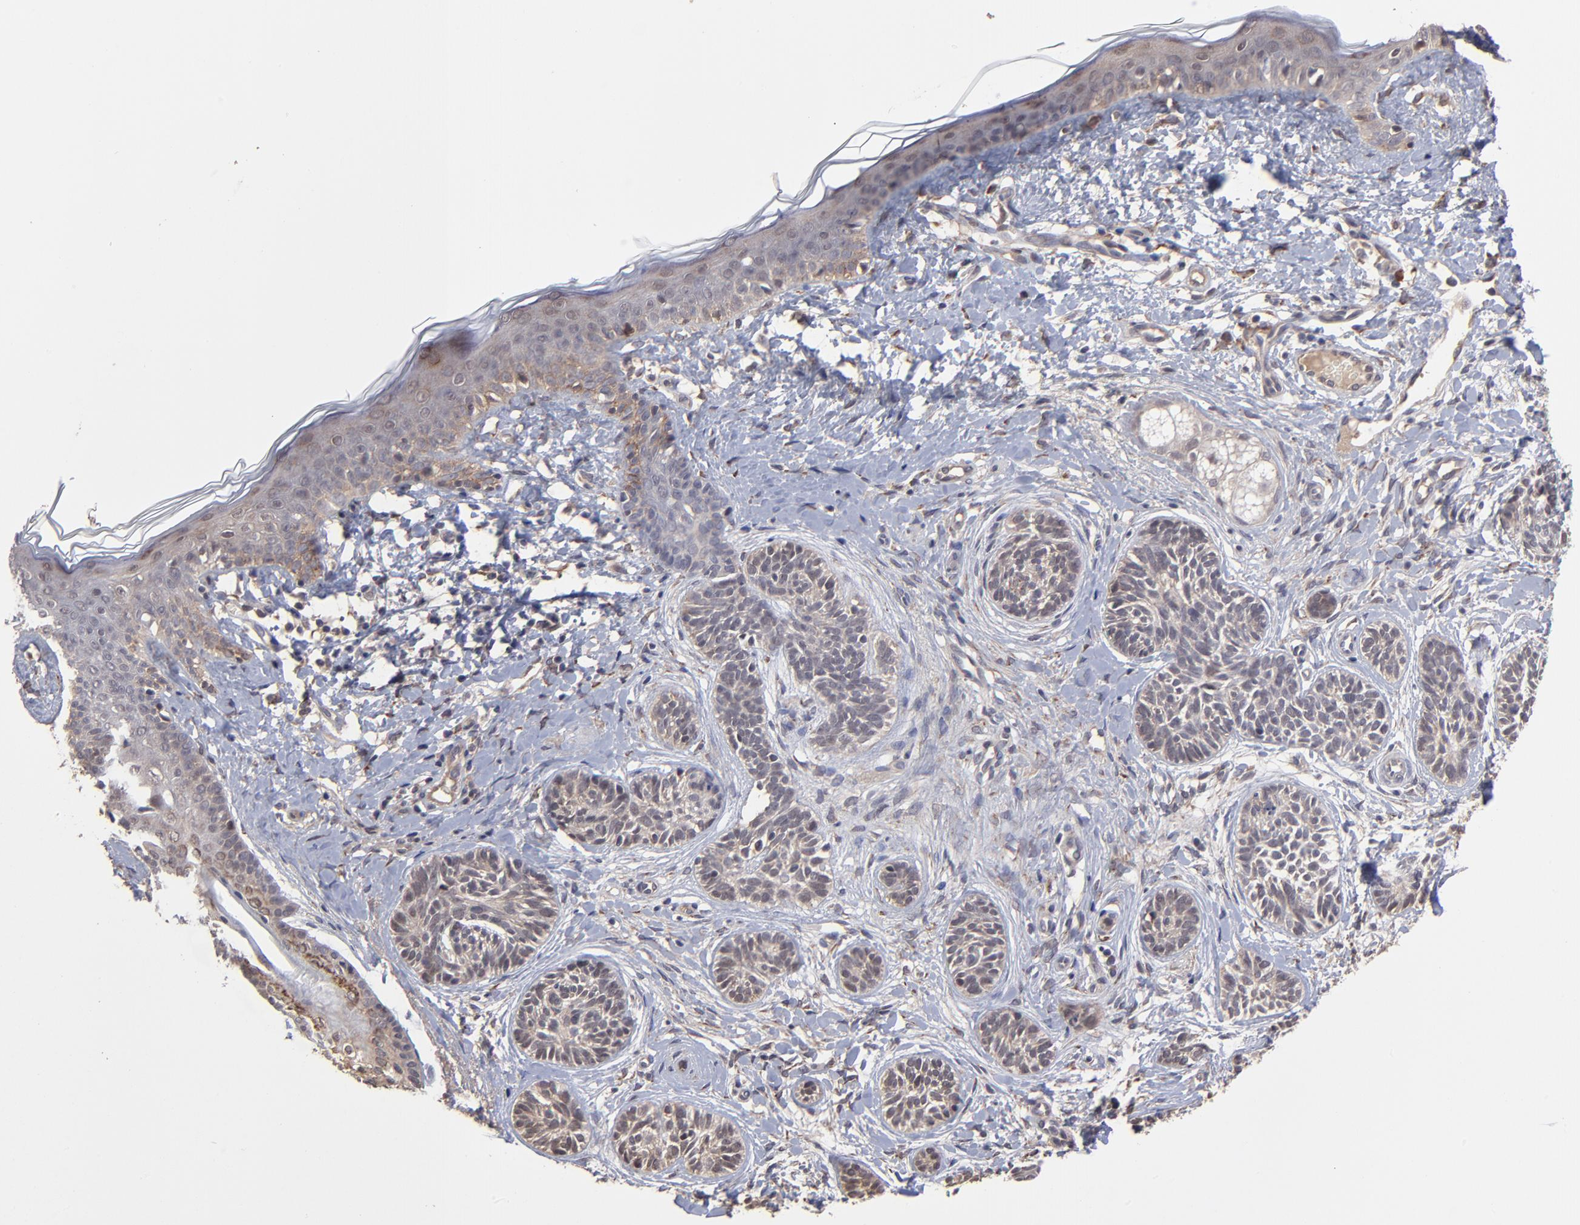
{"staining": {"intensity": "weak", "quantity": ">75%", "location": "cytoplasmic/membranous"}, "tissue": "skin cancer", "cell_type": "Tumor cells", "image_type": "cancer", "snomed": [{"axis": "morphology", "description": "Normal tissue, NOS"}, {"axis": "morphology", "description": "Basal cell carcinoma"}, {"axis": "topography", "description": "Skin"}], "caption": "This histopathology image reveals skin cancer stained with IHC to label a protein in brown. The cytoplasmic/membranous of tumor cells show weak positivity for the protein. Nuclei are counter-stained blue.", "gene": "CHL1", "patient": {"sex": "male", "age": 63}}